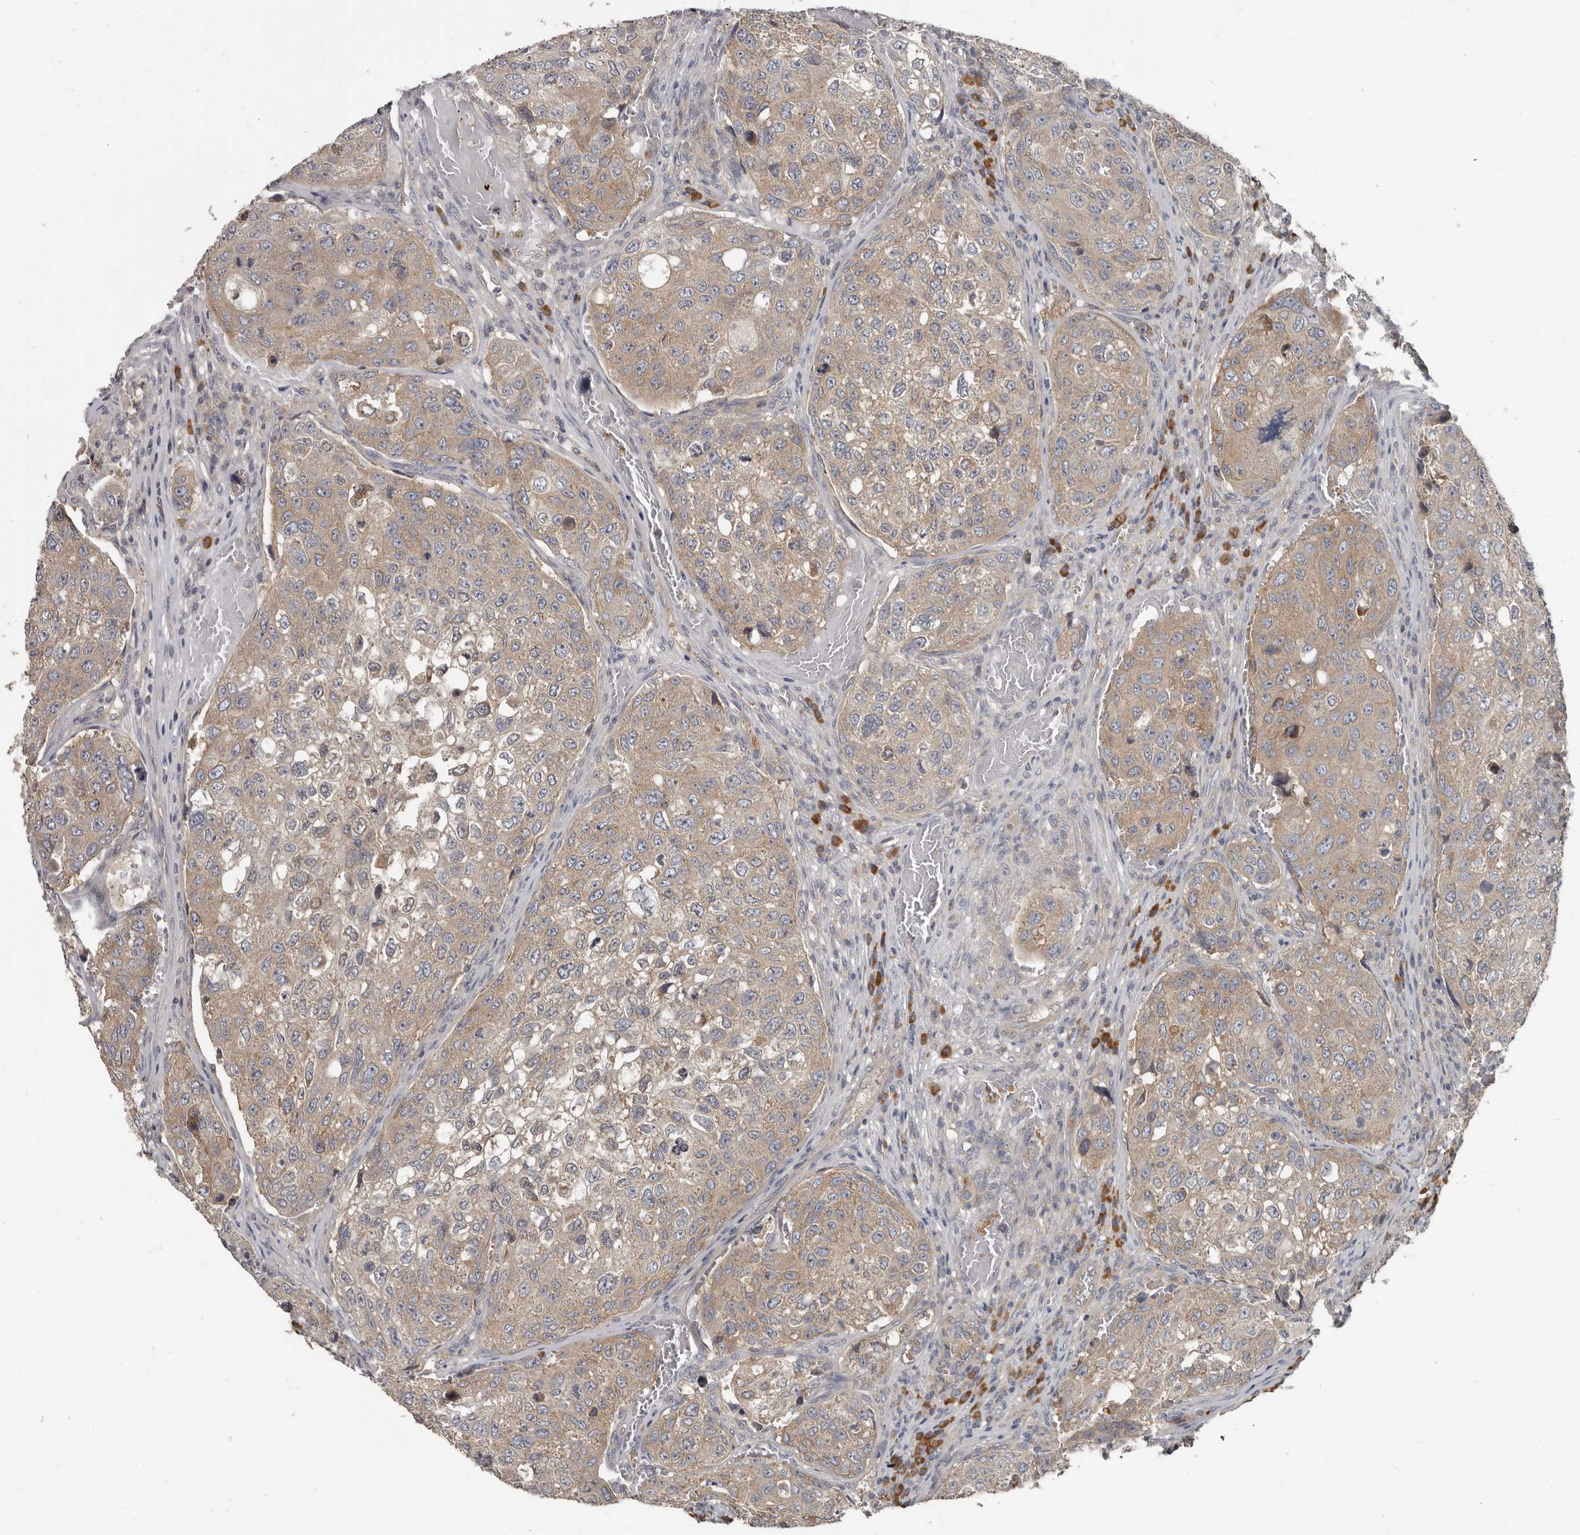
{"staining": {"intensity": "weak", "quantity": ">75%", "location": "cytoplasmic/membranous"}, "tissue": "urothelial cancer", "cell_type": "Tumor cells", "image_type": "cancer", "snomed": [{"axis": "morphology", "description": "Urothelial carcinoma, High grade"}, {"axis": "topography", "description": "Lymph node"}, {"axis": "topography", "description": "Urinary bladder"}], "caption": "Urothelial carcinoma (high-grade) tissue exhibits weak cytoplasmic/membranous expression in approximately >75% of tumor cells", "gene": "AKNAD1", "patient": {"sex": "male", "age": 51}}